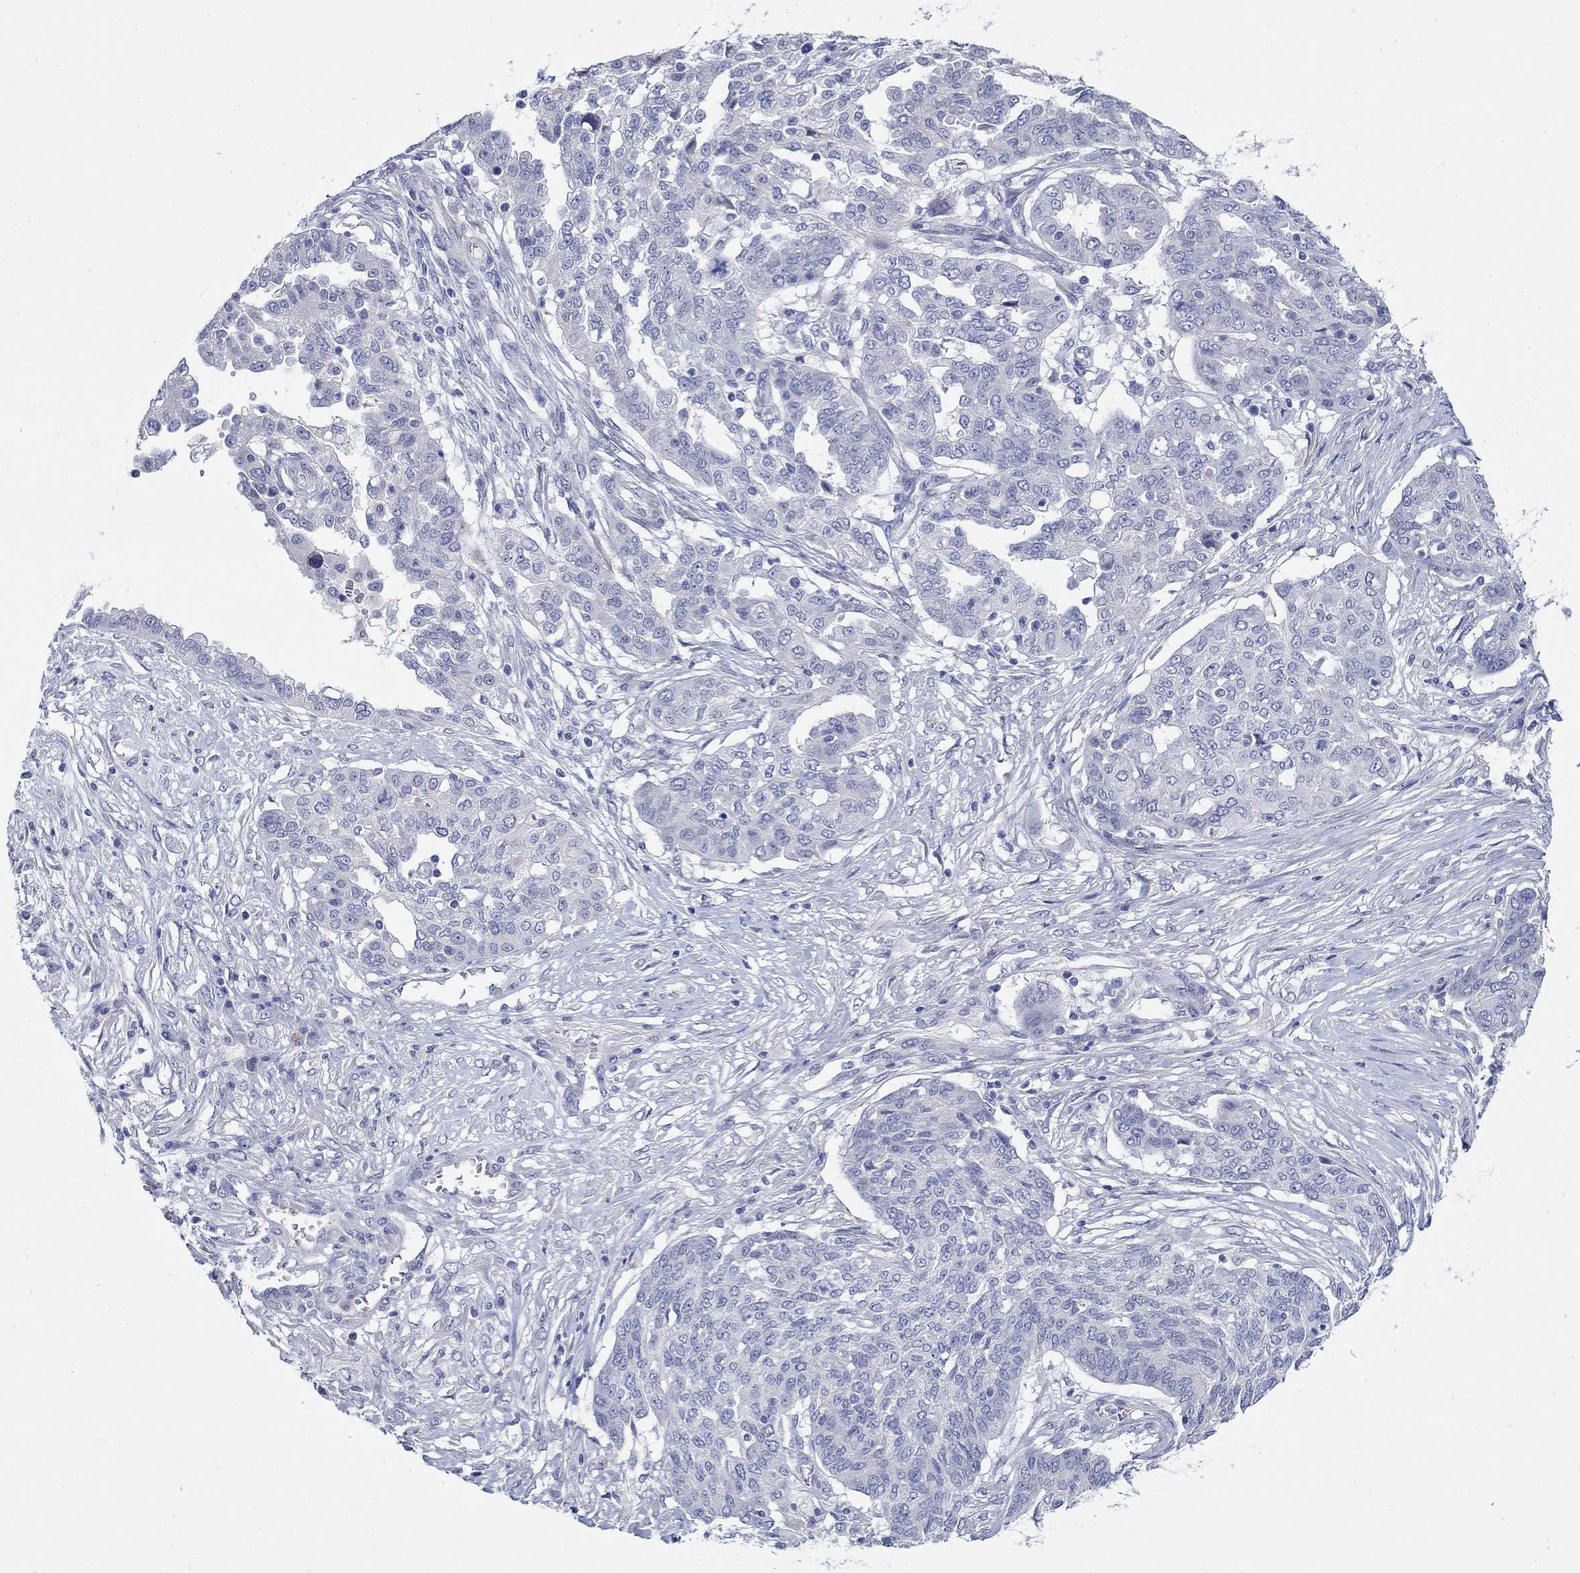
{"staining": {"intensity": "negative", "quantity": "none", "location": "none"}, "tissue": "ovarian cancer", "cell_type": "Tumor cells", "image_type": "cancer", "snomed": [{"axis": "morphology", "description": "Cystadenocarcinoma, serous, NOS"}, {"axis": "topography", "description": "Ovary"}], "caption": "Immunohistochemical staining of human ovarian serous cystadenocarcinoma shows no significant positivity in tumor cells. (Brightfield microscopy of DAB immunohistochemistry (IHC) at high magnification).", "gene": "KRT222", "patient": {"sex": "female", "age": 67}}